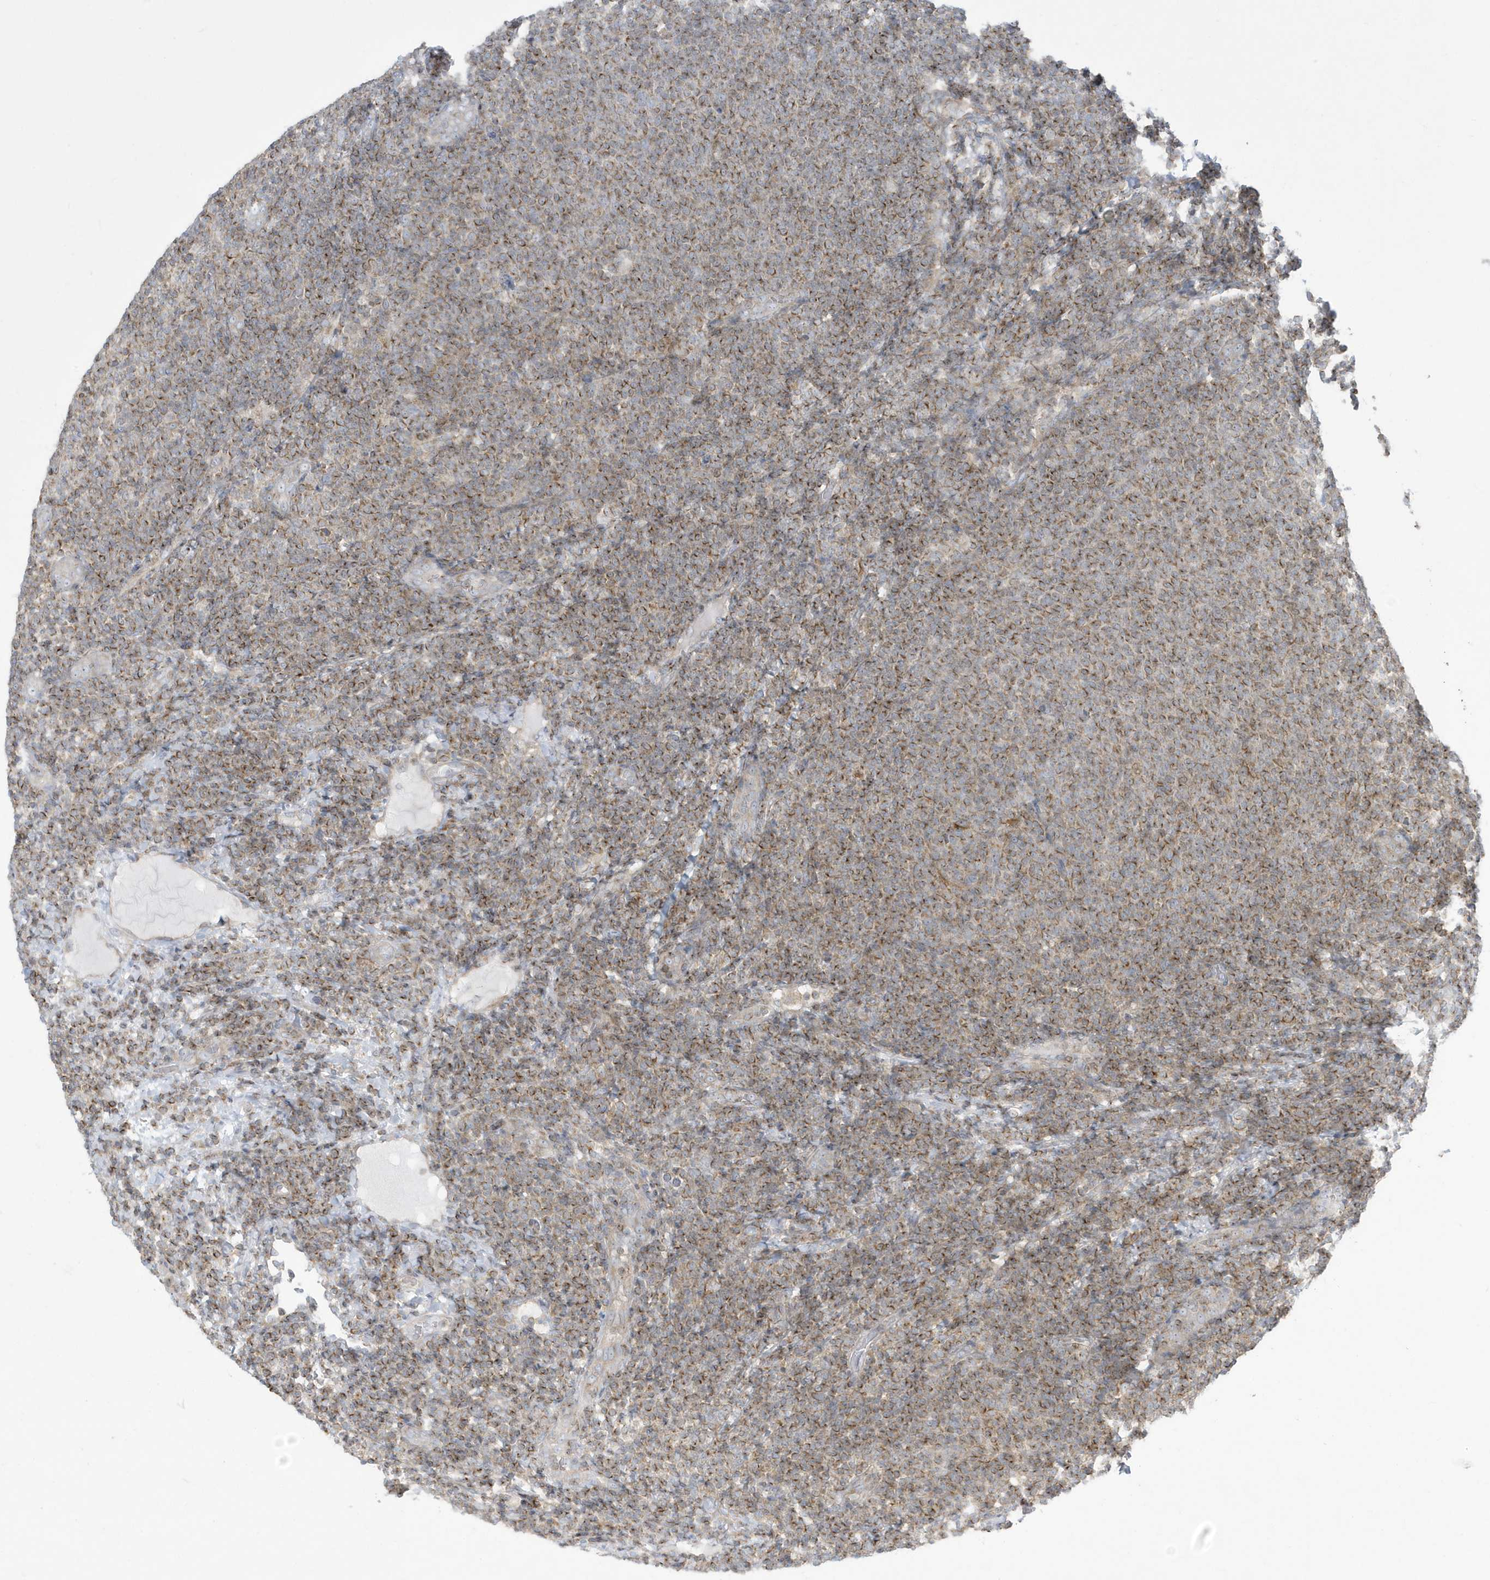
{"staining": {"intensity": "moderate", "quantity": ">75%", "location": "cytoplasmic/membranous"}, "tissue": "lymphoma", "cell_type": "Tumor cells", "image_type": "cancer", "snomed": [{"axis": "morphology", "description": "Malignant lymphoma, non-Hodgkin's type, Low grade"}, {"axis": "topography", "description": "Lymph node"}], "caption": "This is an image of IHC staining of lymphoma, which shows moderate staining in the cytoplasmic/membranous of tumor cells.", "gene": "SLAMF9", "patient": {"sex": "male", "age": 66}}